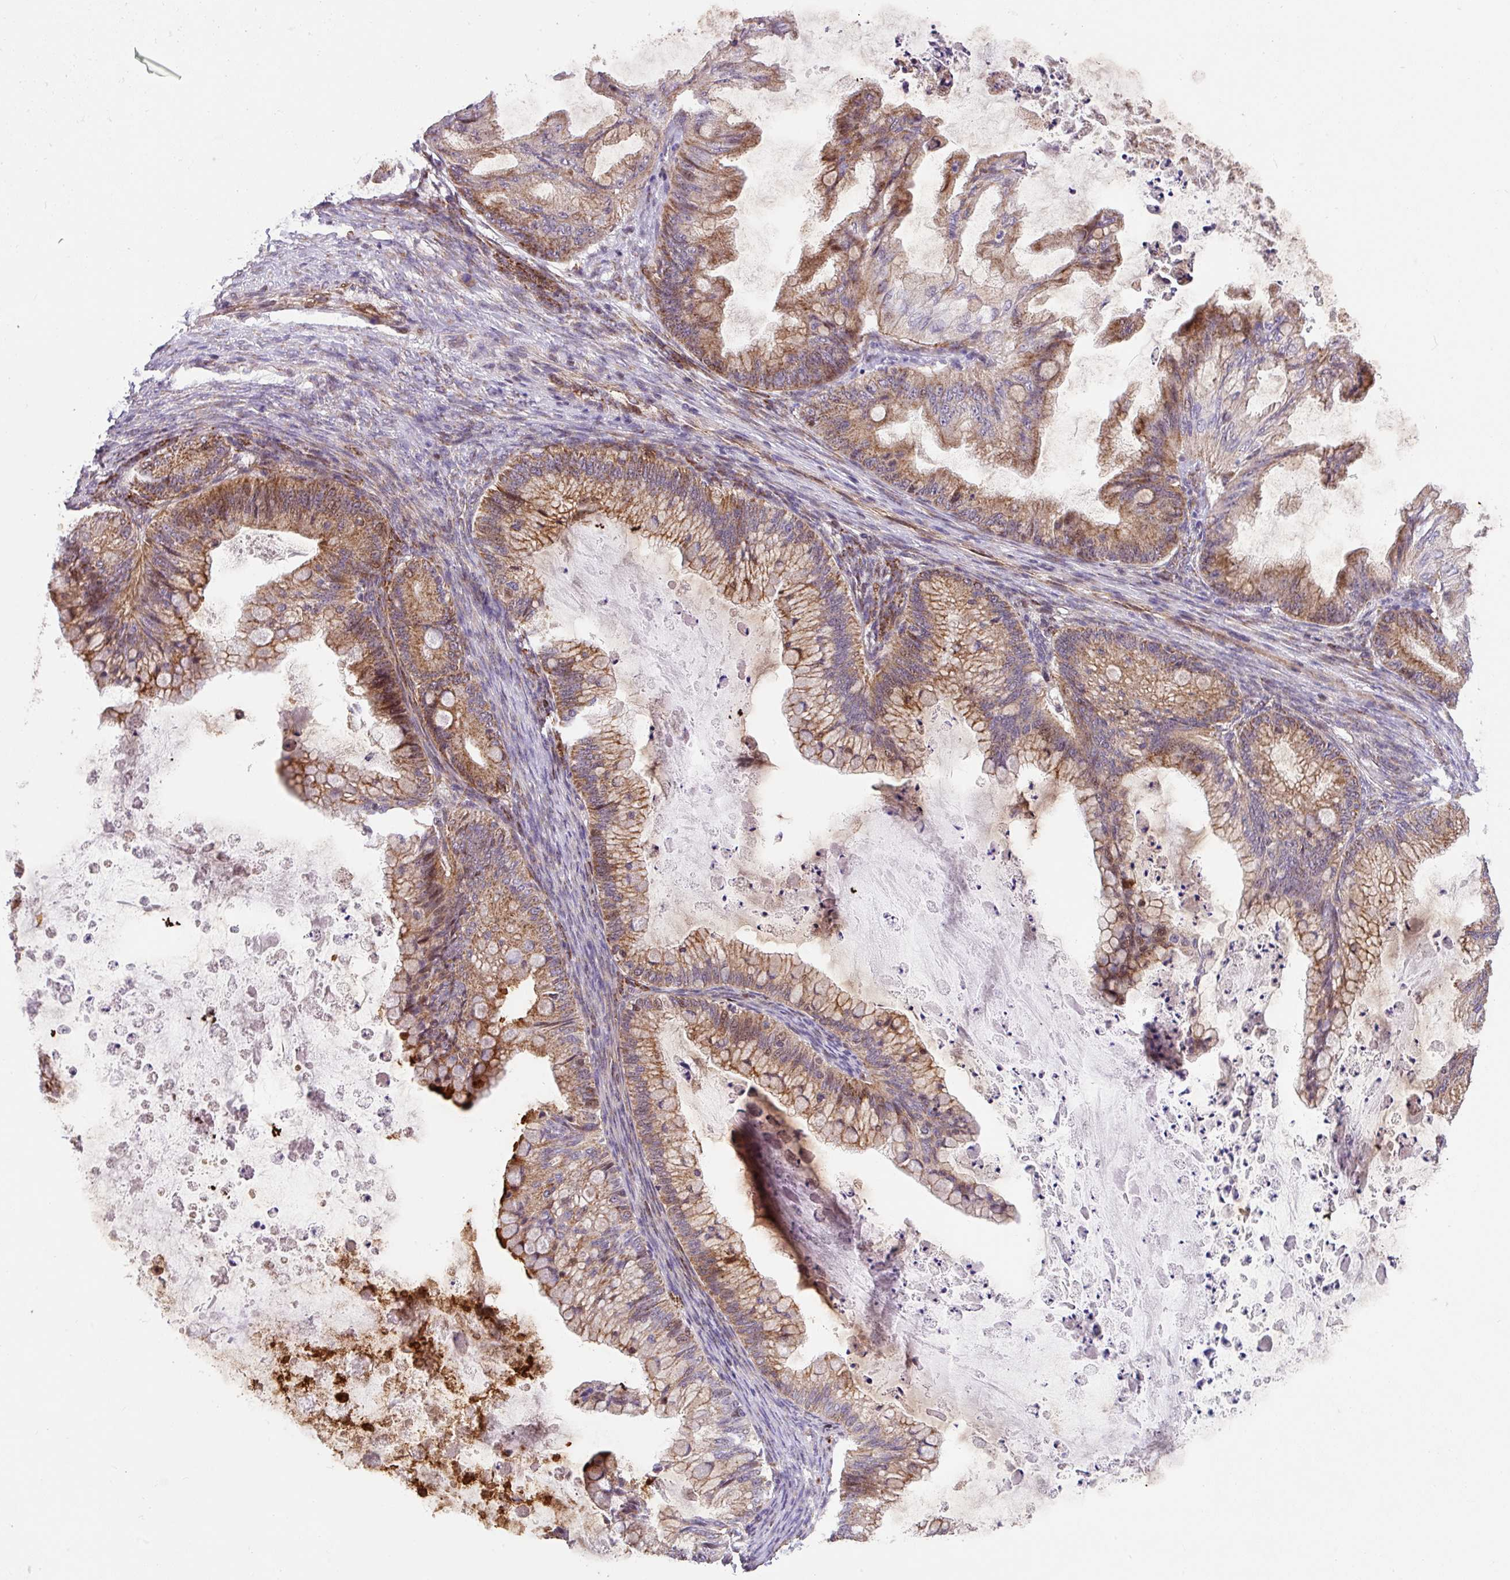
{"staining": {"intensity": "moderate", "quantity": ">75%", "location": "cytoplasmic/membranous"}, "tissue": "ovarian cancer", "cell_type": "Tumor cells", "image_type": "cancer", "snomed": [{"axis": "morphology", "description": "Cystadenocarcinoma, mucinous, NOS"}, {"axis": "topography", "description": "Ovary"}], "caption": "Immunohistochemistry (IHC) photomicrograph of neoplastic tissue: mucinous cystadenocarcinoma (ovarian) stained using IHC demonstrates medium levels of moderate protein expression localized specifically in the cytoplasmic/membranous of tumor cells, appearing as a cytoplasmic/membranous brown color.", "gene": "SARS2", "patient": {"sex": "female", "age": 35}}